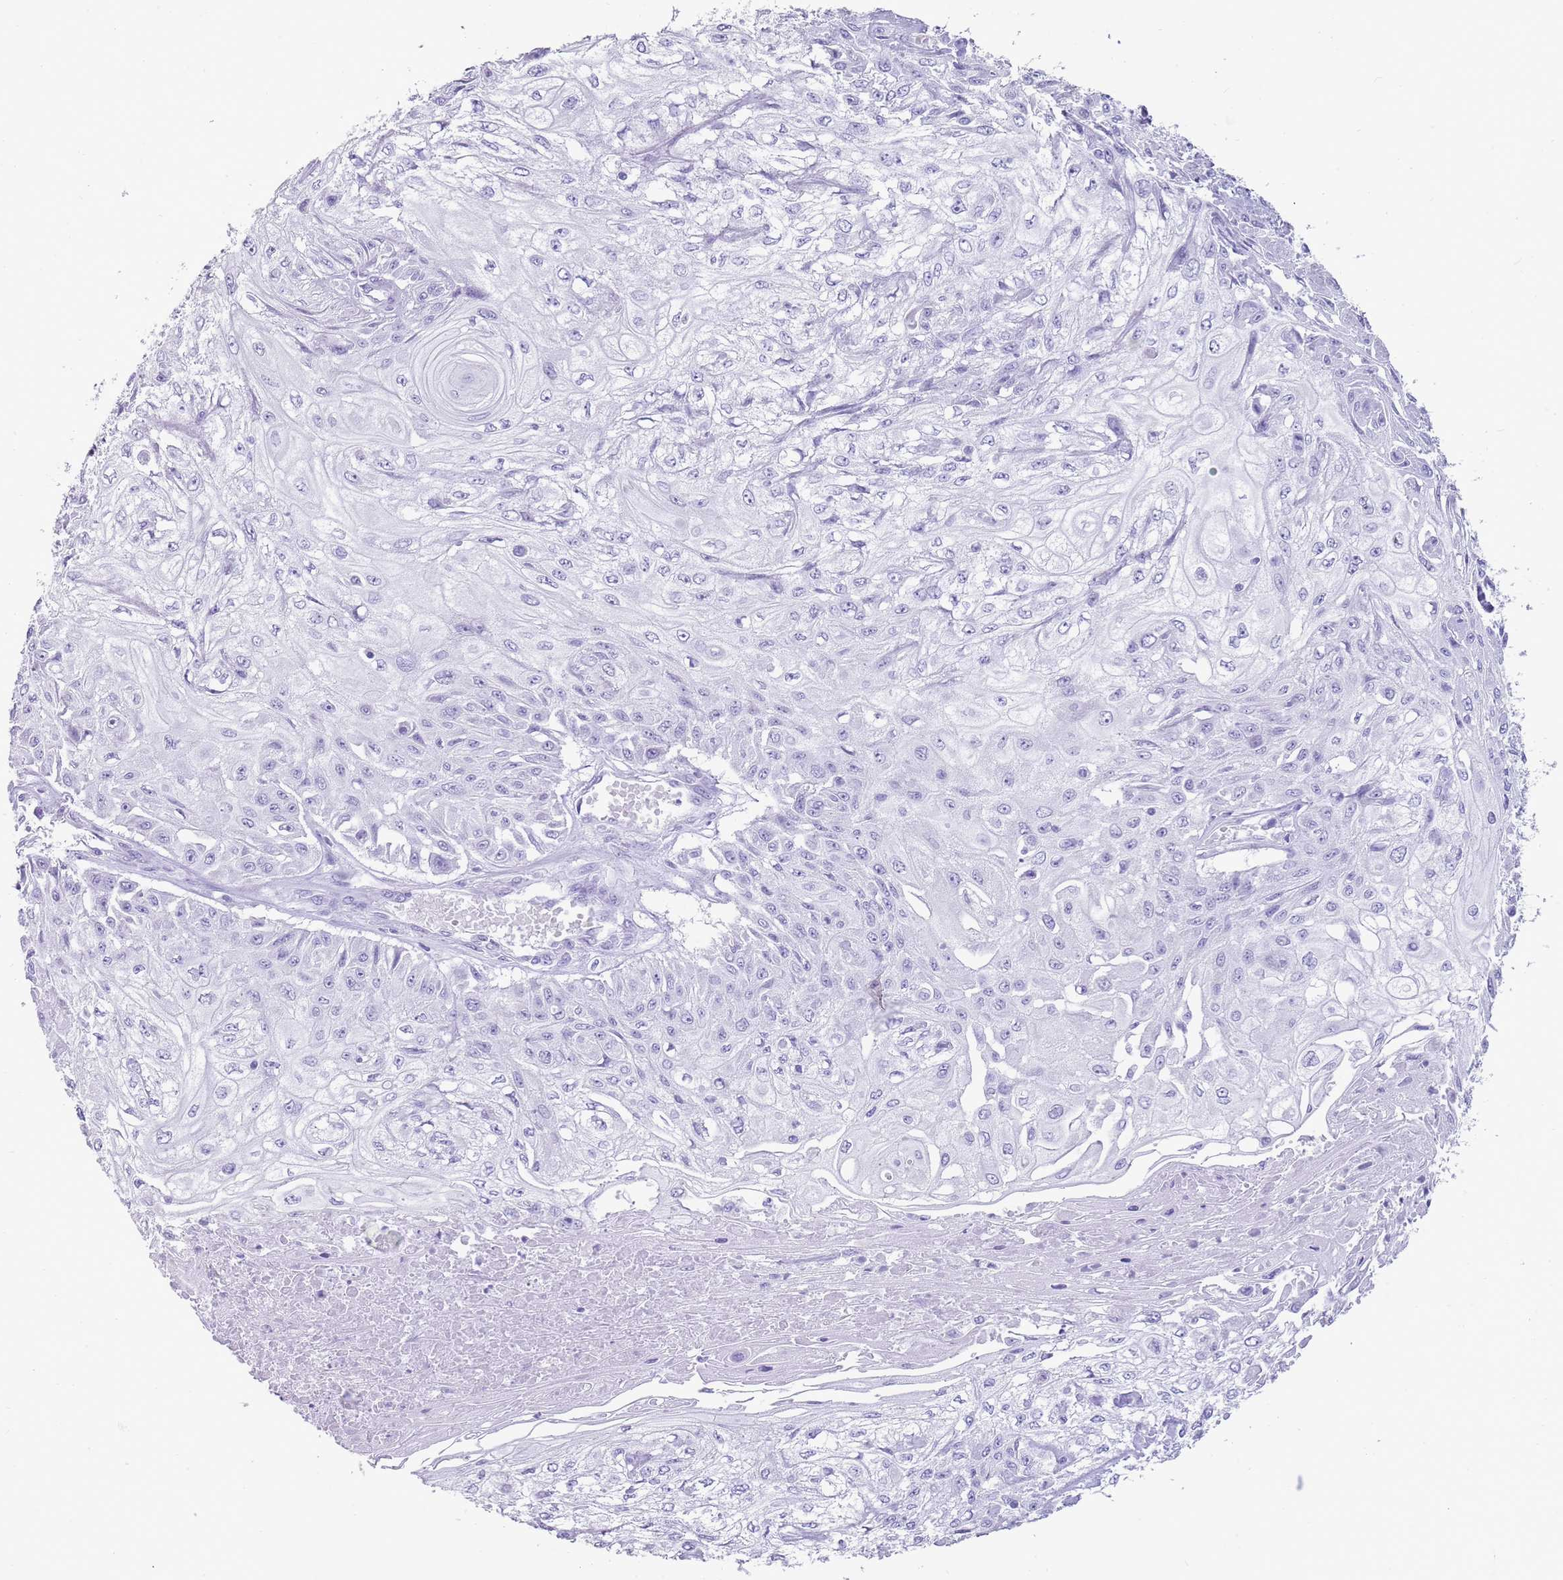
{"staining": {"intensity": "negative", "quantity": "none", "location": "none"}, "tissue": "skin cancer", "cell_type": "Tumor cells", "image_type": "cancer", "snomed": [{"axis": "morphology", "description": "Squamous cell carcinoma, NOS"}, {"axis": "morphology", "description": "Squamous cell carcinoma, metastatic, NOS"}, {"axis": "topography", "description": "Skin"}, {"axis": "topography", "description": "Lymph node"}], "caption": "High power microscopy photomicrograph of an IHC histopathology image of squamous cell carcinoma (skin), revealing no significant staining in tumor cells.", "gene": "NBPF3", "patient": {"sex": "male", "age": 75}}